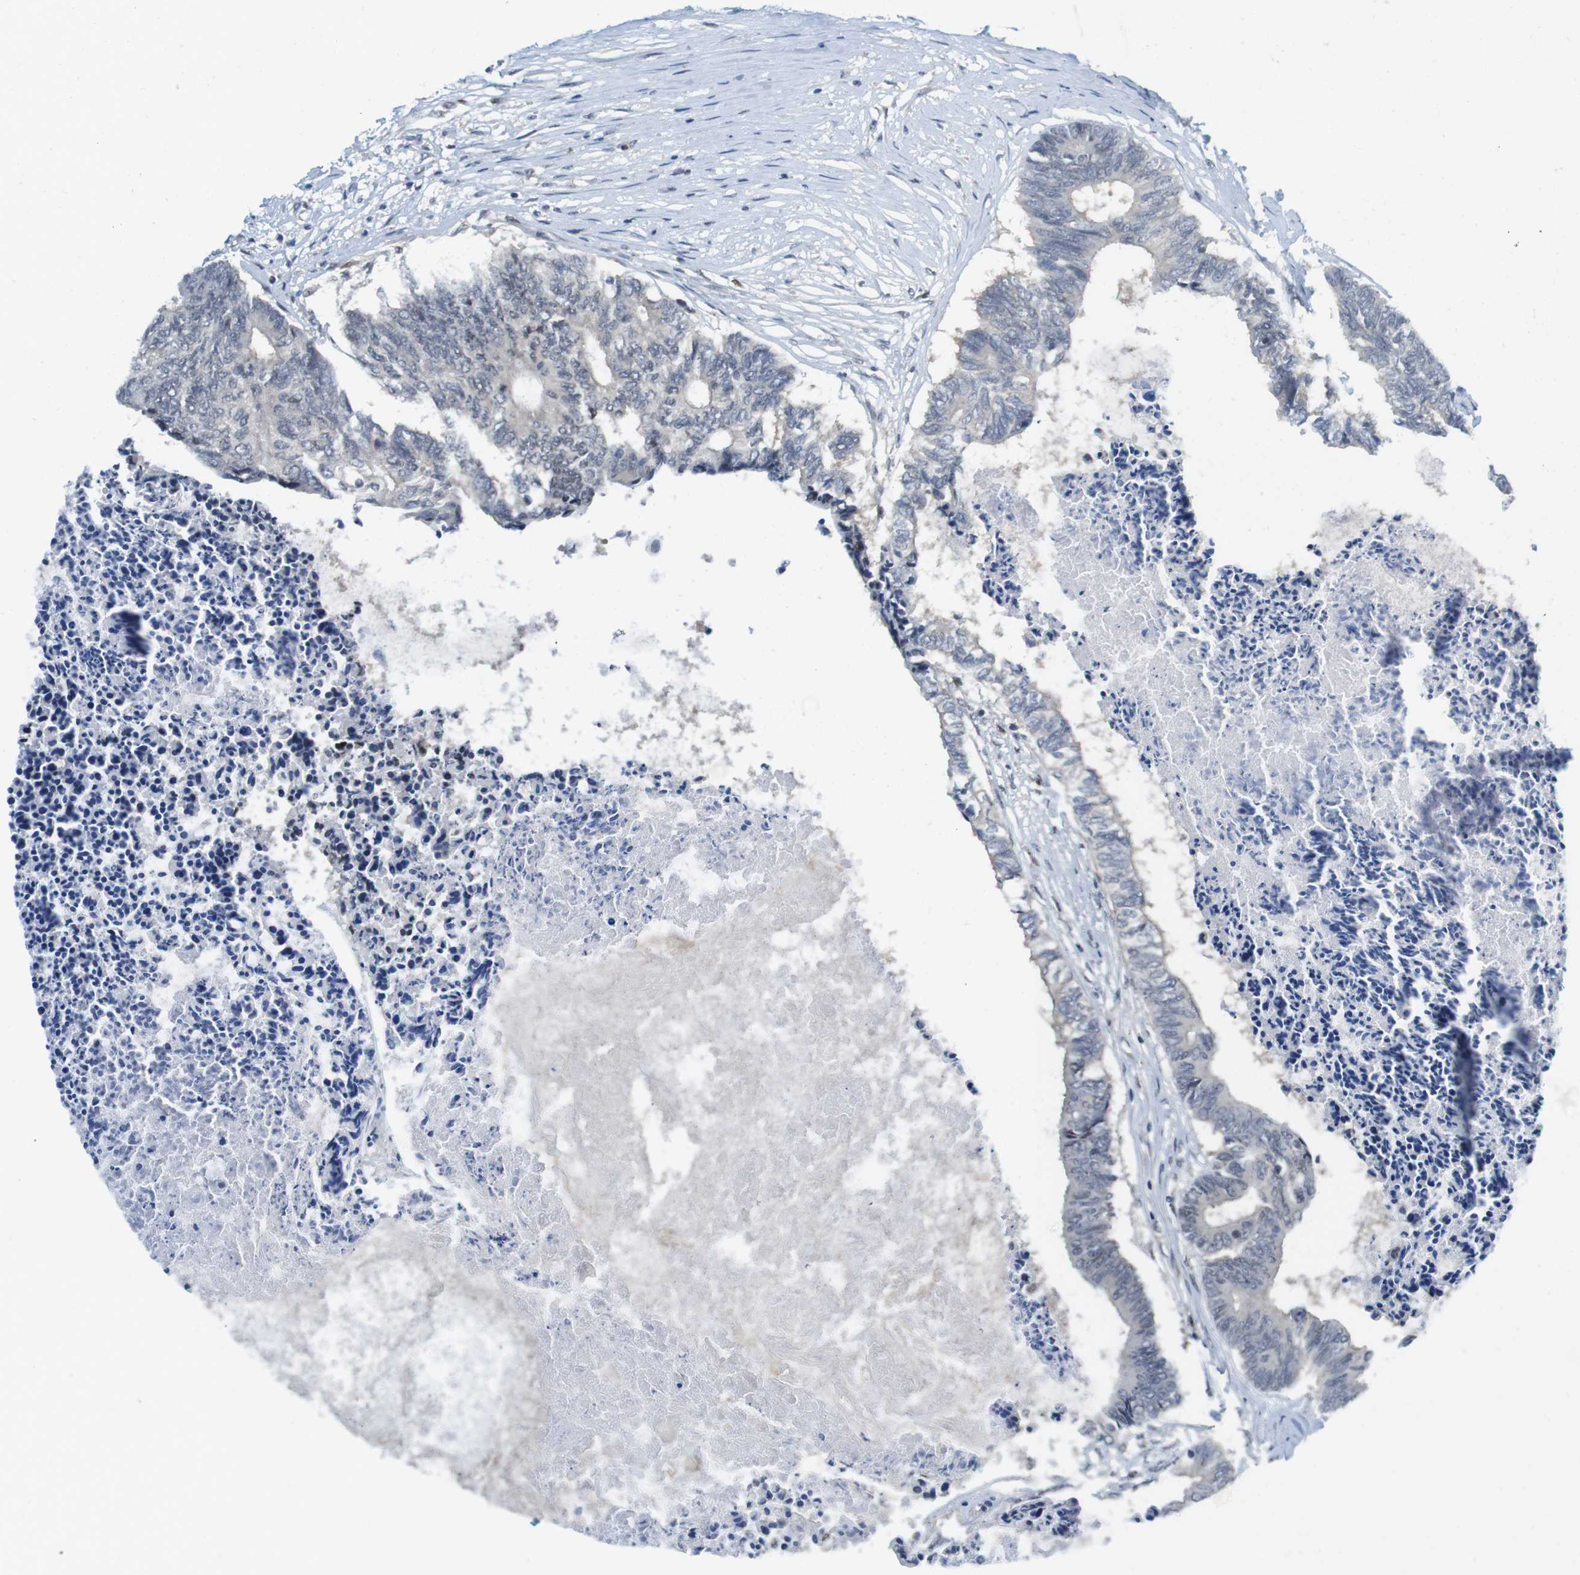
{"staining": {"intensity": "negative", "quantity": "none", "location": "none"}, "tissue": "colorectal cancer", "cell_type": "Tumor cells", "image_type": "cancer", "snomed": [{"axis": "morphology", "description": "Adenocarcinoma, NOS"}, {"axis": "topography", "description": "Rectum"}], "caption": "Tumor cells are negative for protein expression in human colorectal adenocarcinoma.", "gene": "RCC1", "patient": {"sex": "male", "age": 63}}